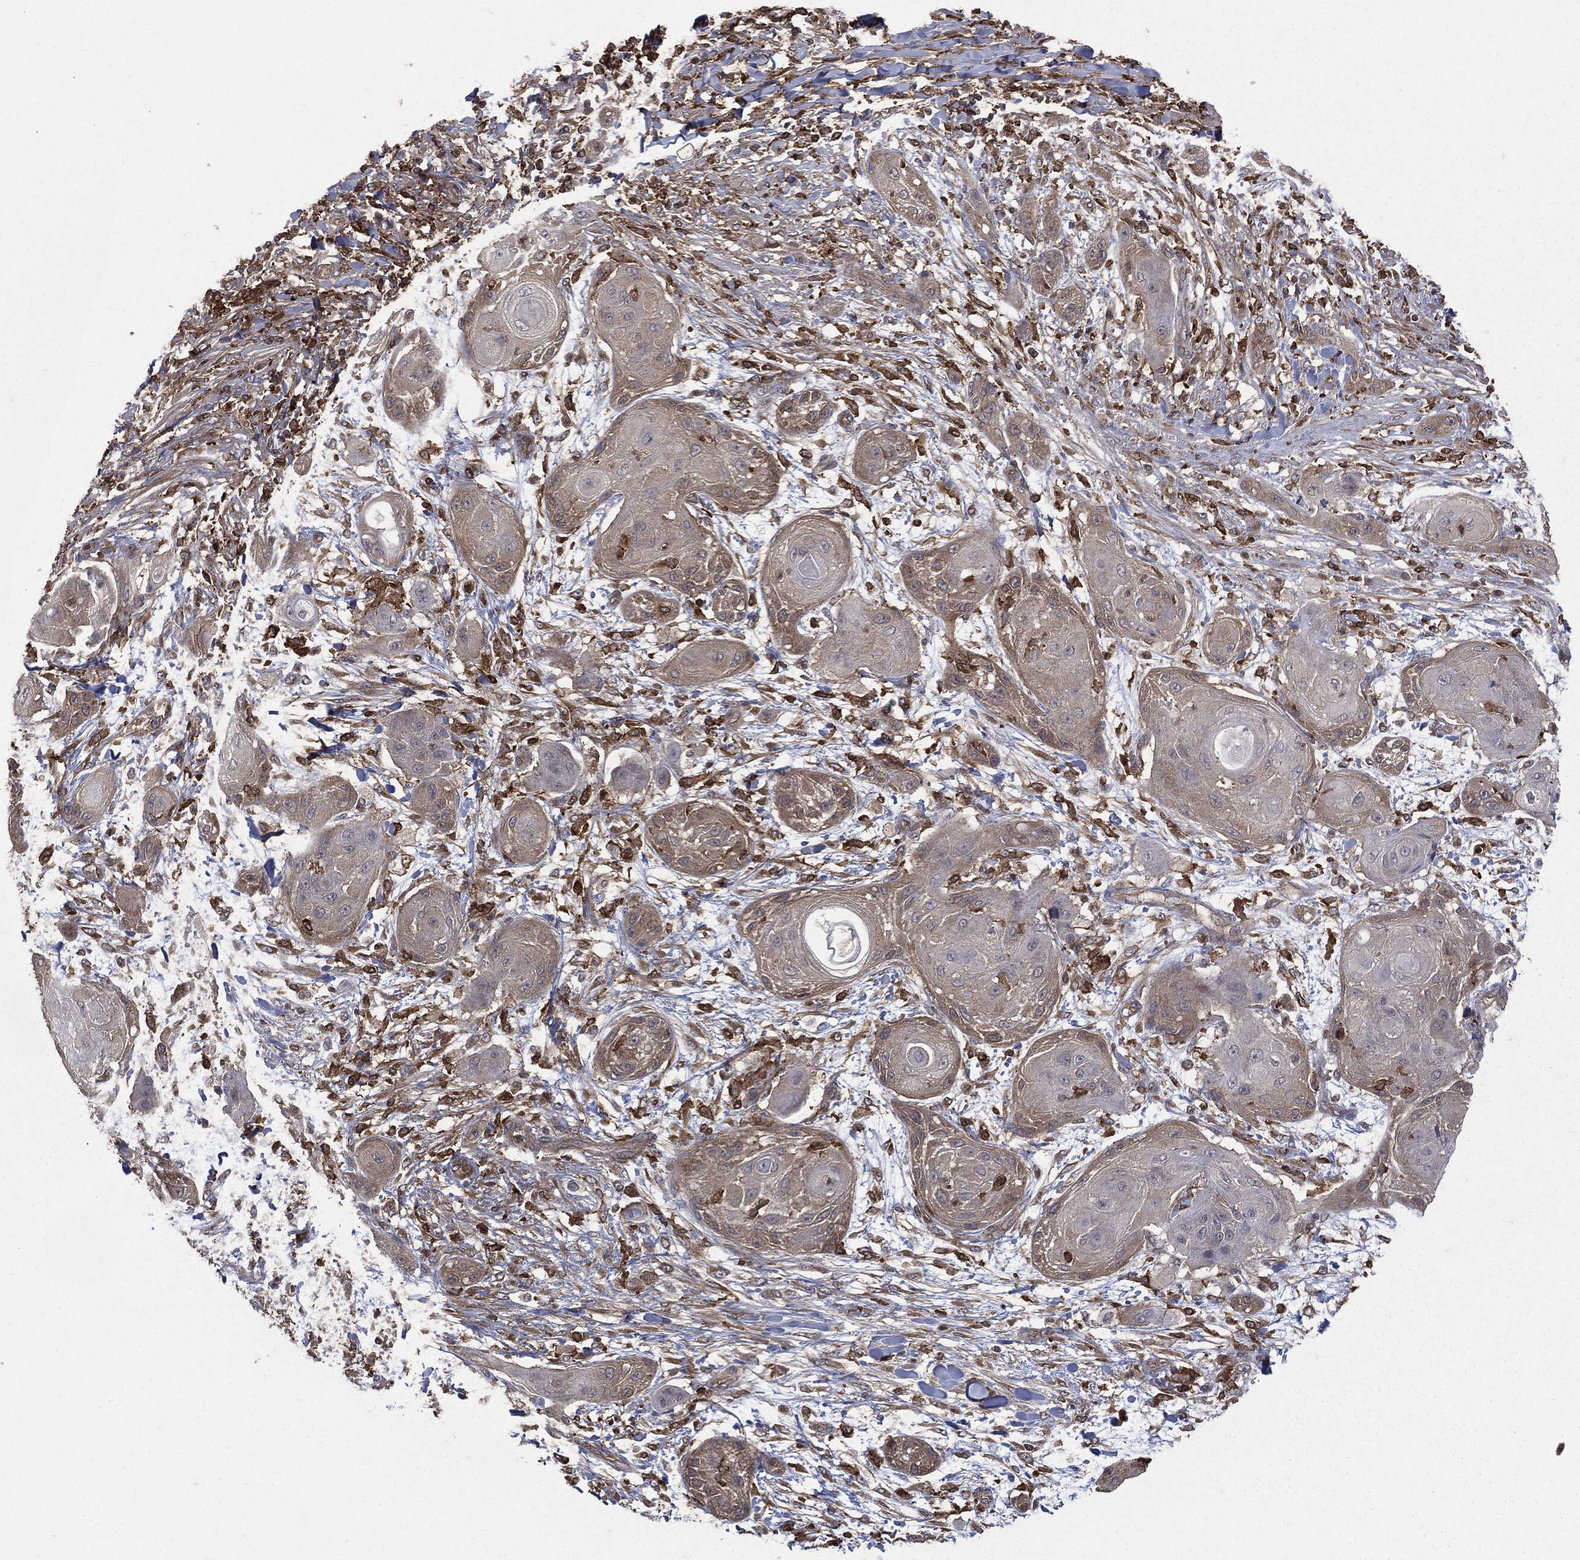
{"staining": {"intensity": "weak", "quantity": "25%-75%", "location": "cytoplasmic/membranous"}, "tissue": "skin cancer", "cell_type": "Tumor cells", "image_type": "cancer", "snomed": [{"axis": "morphology", "description": "Squamous cell carcinoma, NOS"}, {"axis": "topography", "description": "Skin"}], "caption": "Immunohistochemical staining of human skin squamous cell carcinoma demonstrates low levels of weak cytoplasmic/membranous expression in approximately 25%-75% of tumor cells.", "gene": "SNX5", "patient": {"sex": "male", "age": 62}}